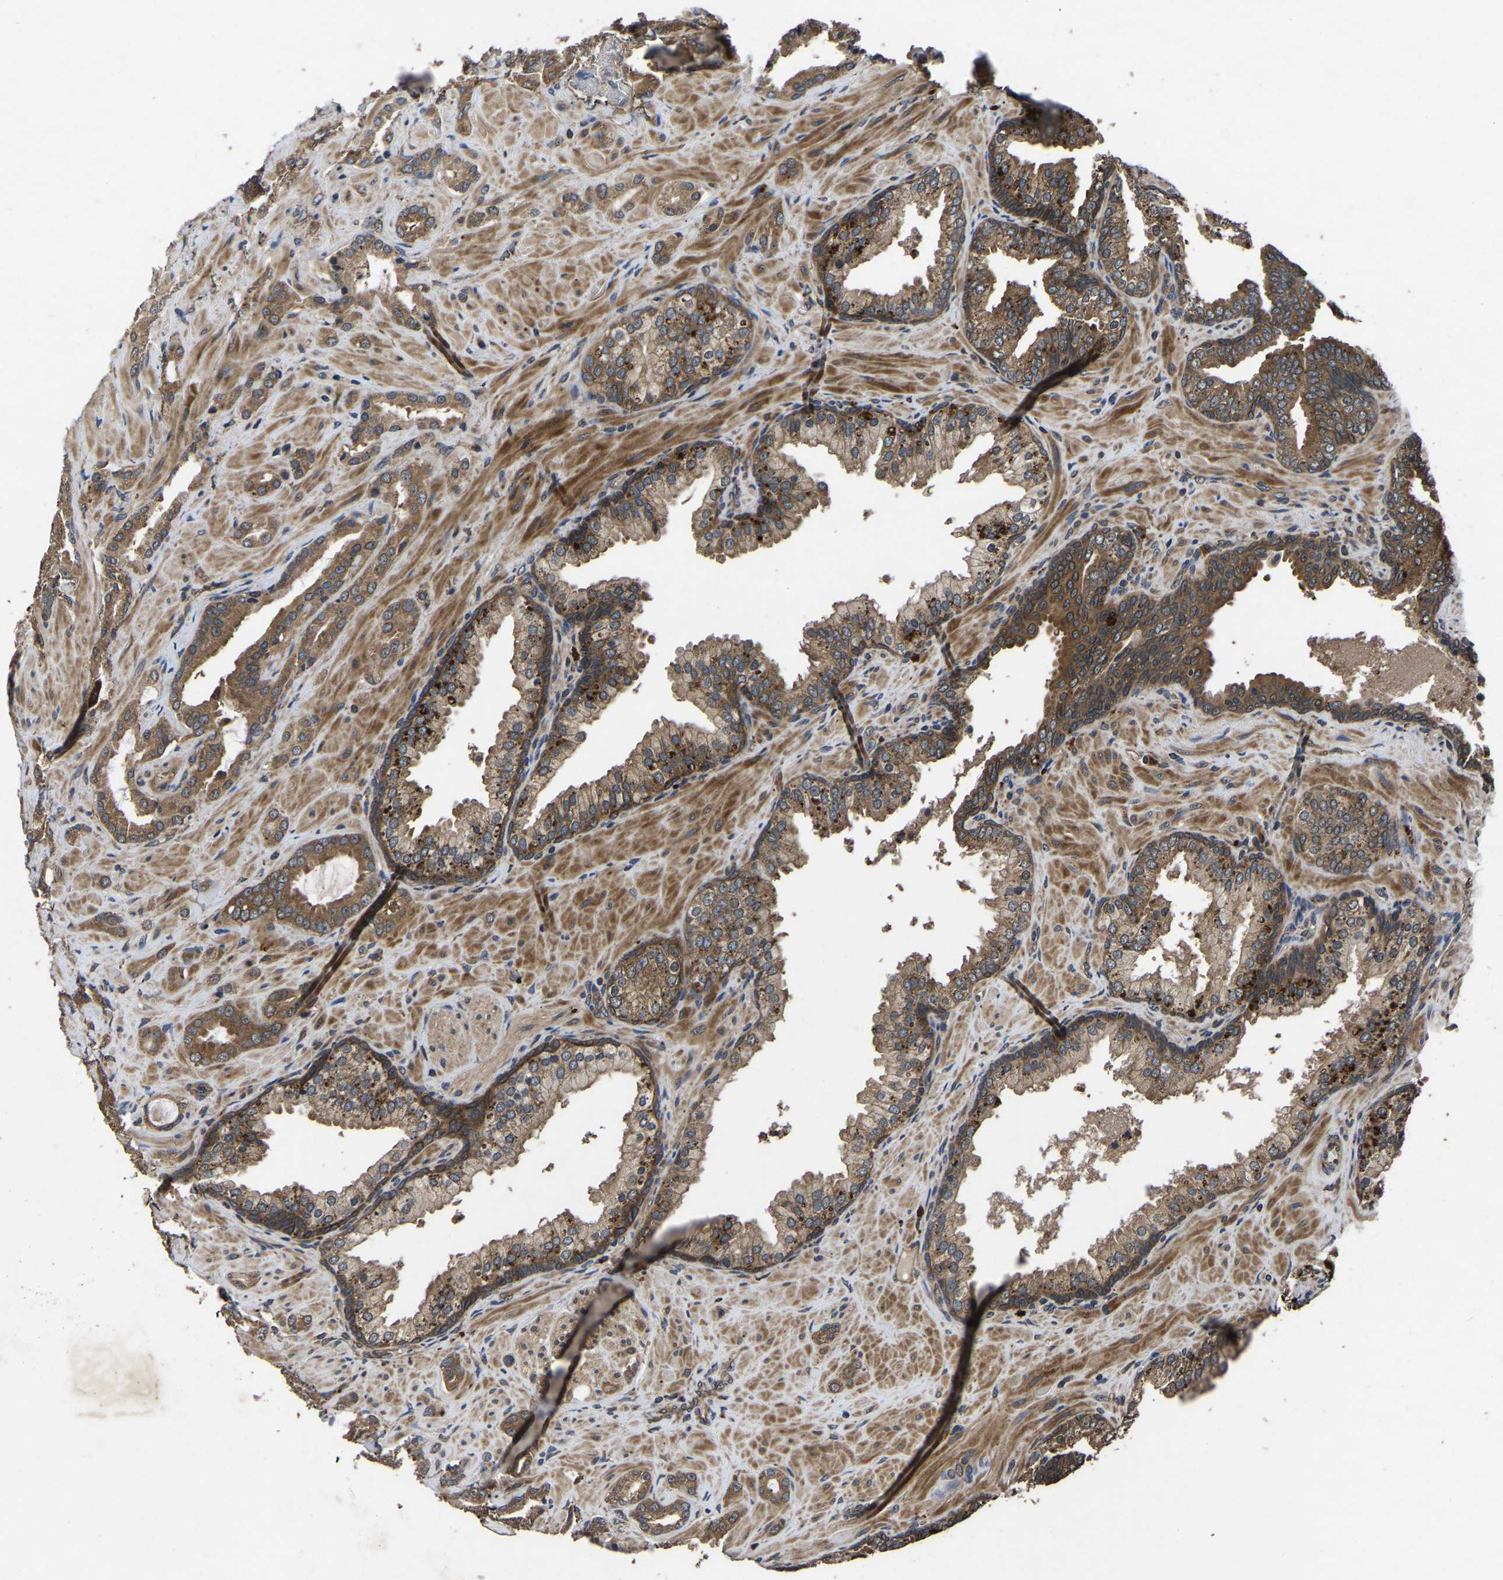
{"staining": {"intensity": "moderate", "quantity": ">75%", "location": "cytoplasmic/membranous"}, "tissue": "prostate cancer", "cell_type": "Tumor cells", "image_type": "cancer", "snomed": [{"axis": "morphology", "description": "Adenocarcinoma, High grade"}, {"axis": "topography", "description": "Prostate"}], "caption": "Moderate cytoplasmic/membranous staining is appreciated in approximately >75% of tumor cells in prostate cancer.", "gene": "CRYZL1", "patient": {"sex": "male", "age": 64}}